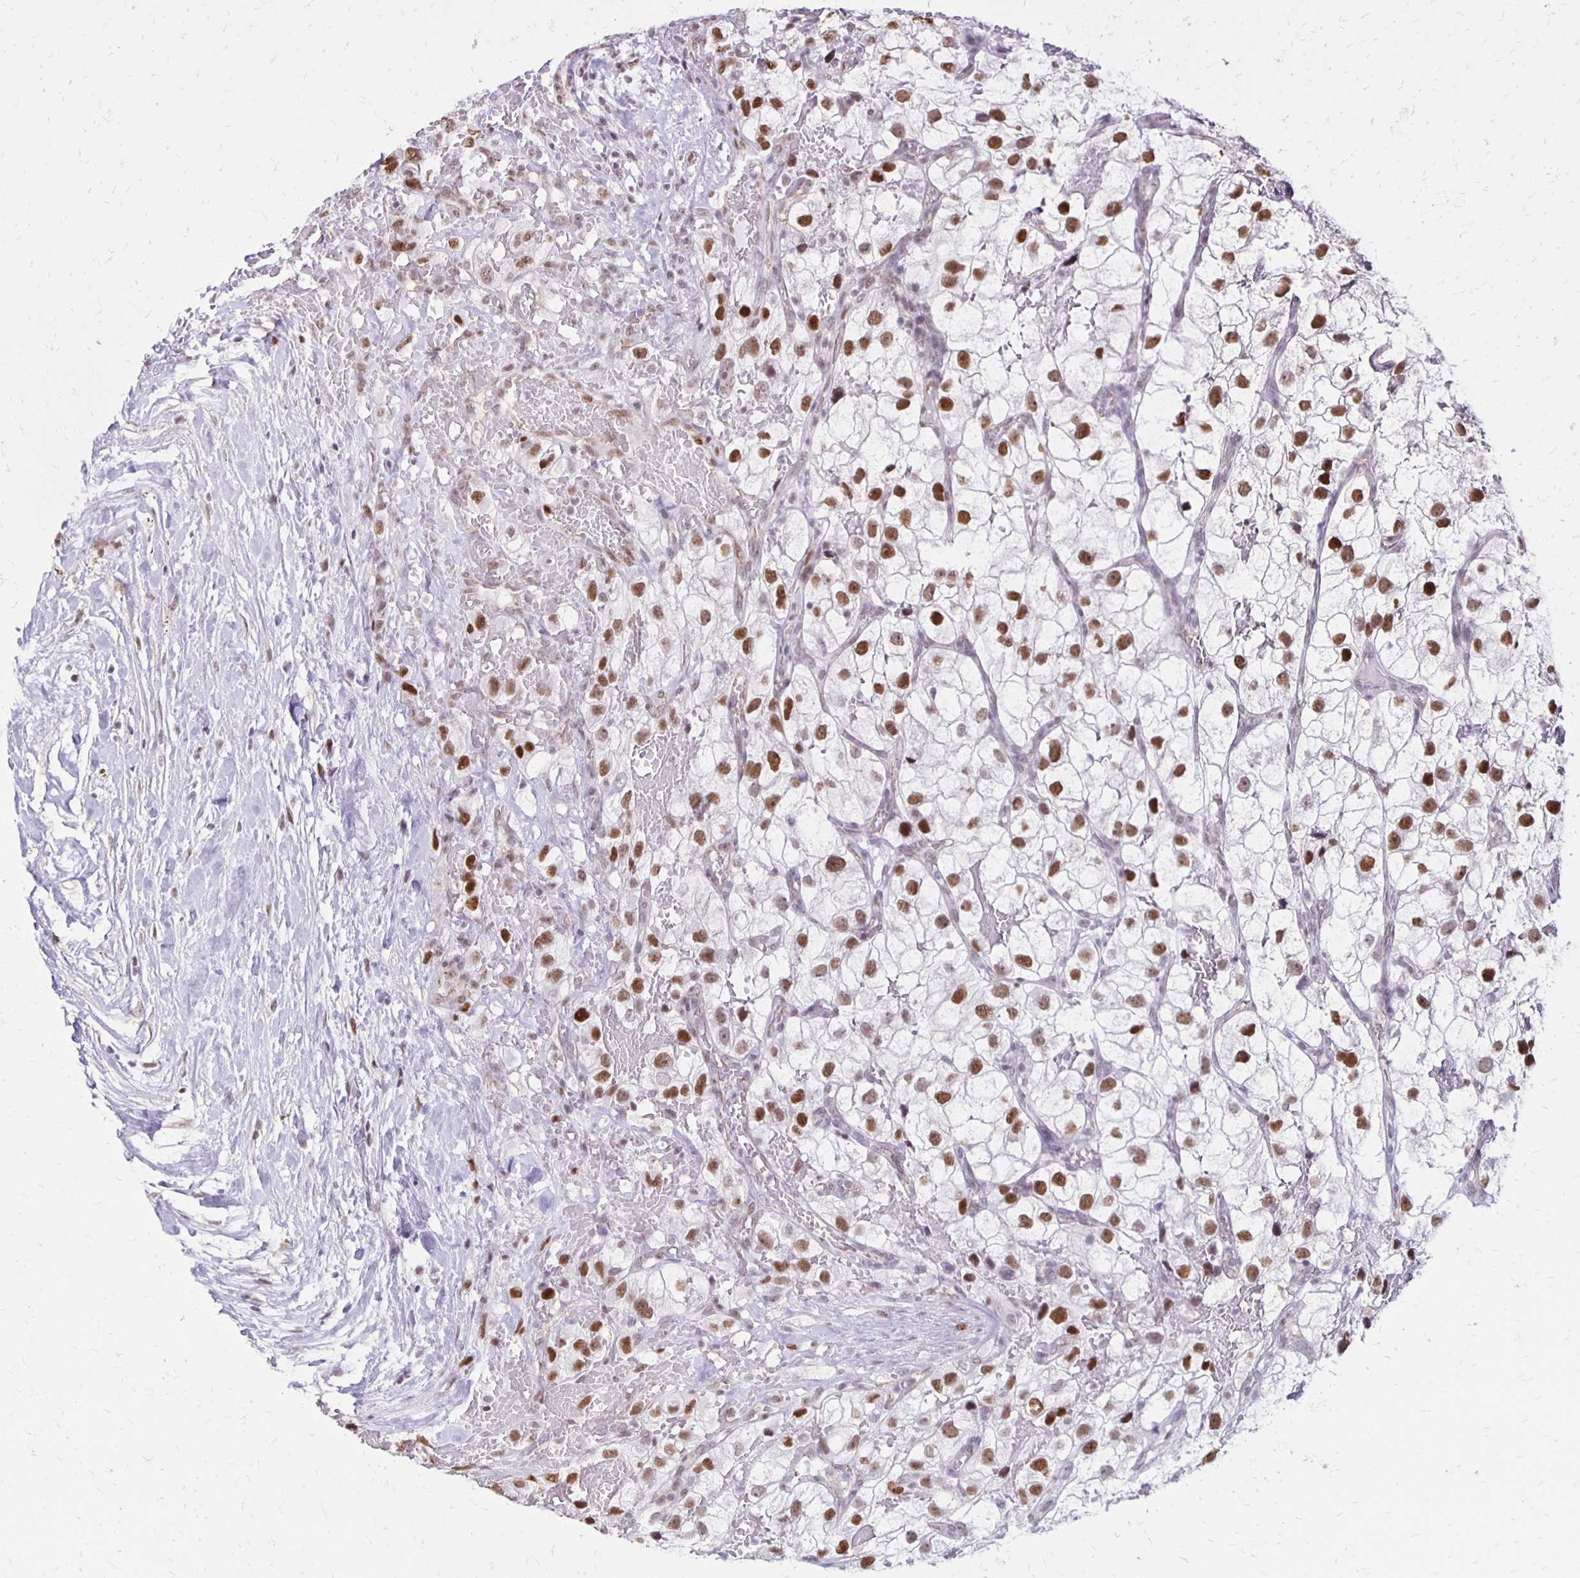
{"staining": {"intensity": "moderate", "quantity": ">75%", "location": "nuclear"}, "tissue": "renal cancer", "cell_type": "Tumor cells", "image_type": "cancer", "snomed": [{"axis": "morphology", "description": "Adenocarcinoma, NOS"}, {"axis": "topography", "description": "Kidney"}], "caption": "The histopathology image exhibits staining of adenocarcinoma (renal), revealing moderate nuclear protein staining (brown color) within tumor cells.", "gene": "DDB2", "patient": {"sex": "male", "age": 59}}